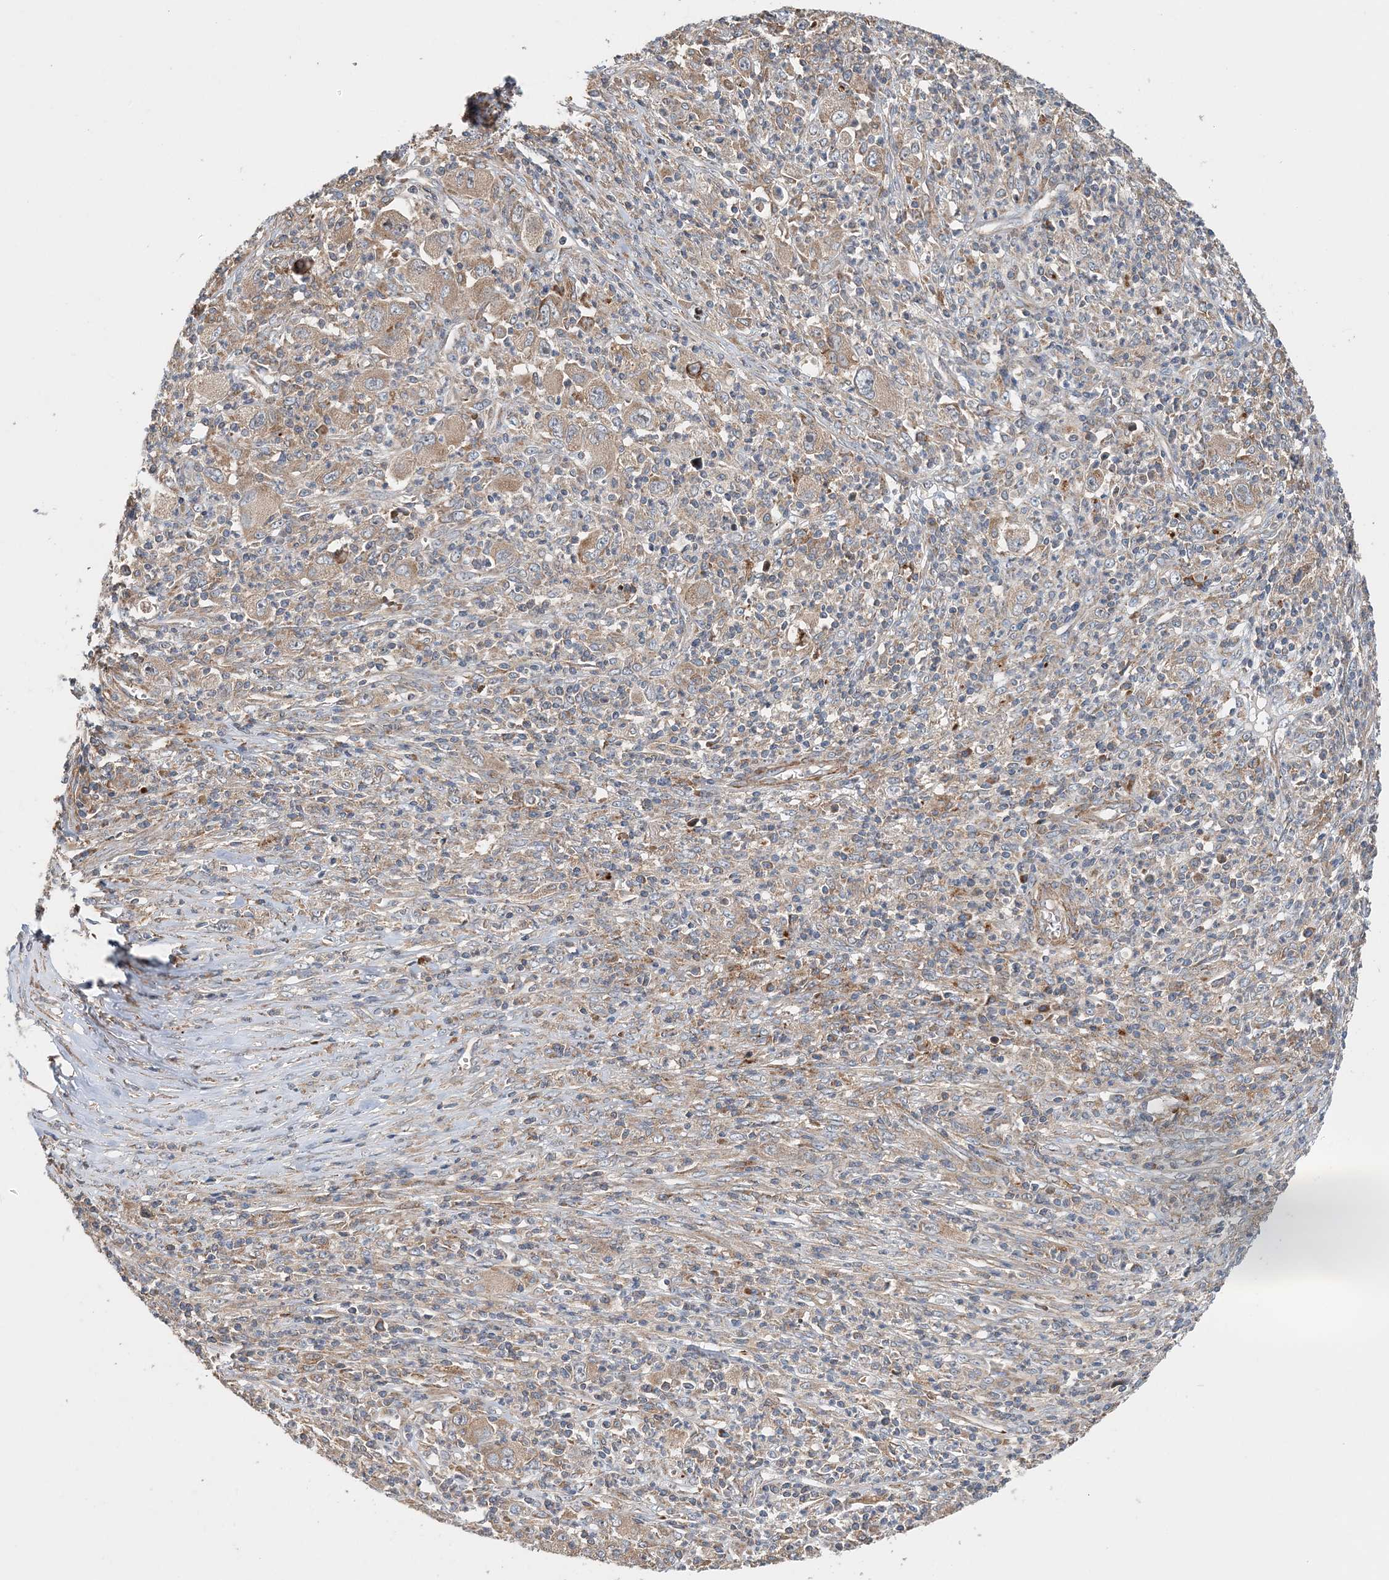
{"staining": {"intensity": "moderate", "quantity": ">75%", "location": "cytoplasmic/membranous"}, "tissue": "melanoma", "cell_type": "Tumor cells", "image_type": "cancer", "snomed": [{"axis": "morphology", "description": "Malignant melanoma, Metastatic site"}, {"axis": "topography", "description": "Skin"}], "caption": "Tumor cells exhibit medium levels of moderate cytoplasmic/membranous expression in approximately >75% of cells in human melanoma. The staining was performed using DAB to visualize the protein expression in brown, while the nuclei were stained in blue with hematoxylin (Magnification: 20x).", "gene": "TTI1", "patient": {"sex": "female", "age": 56}}